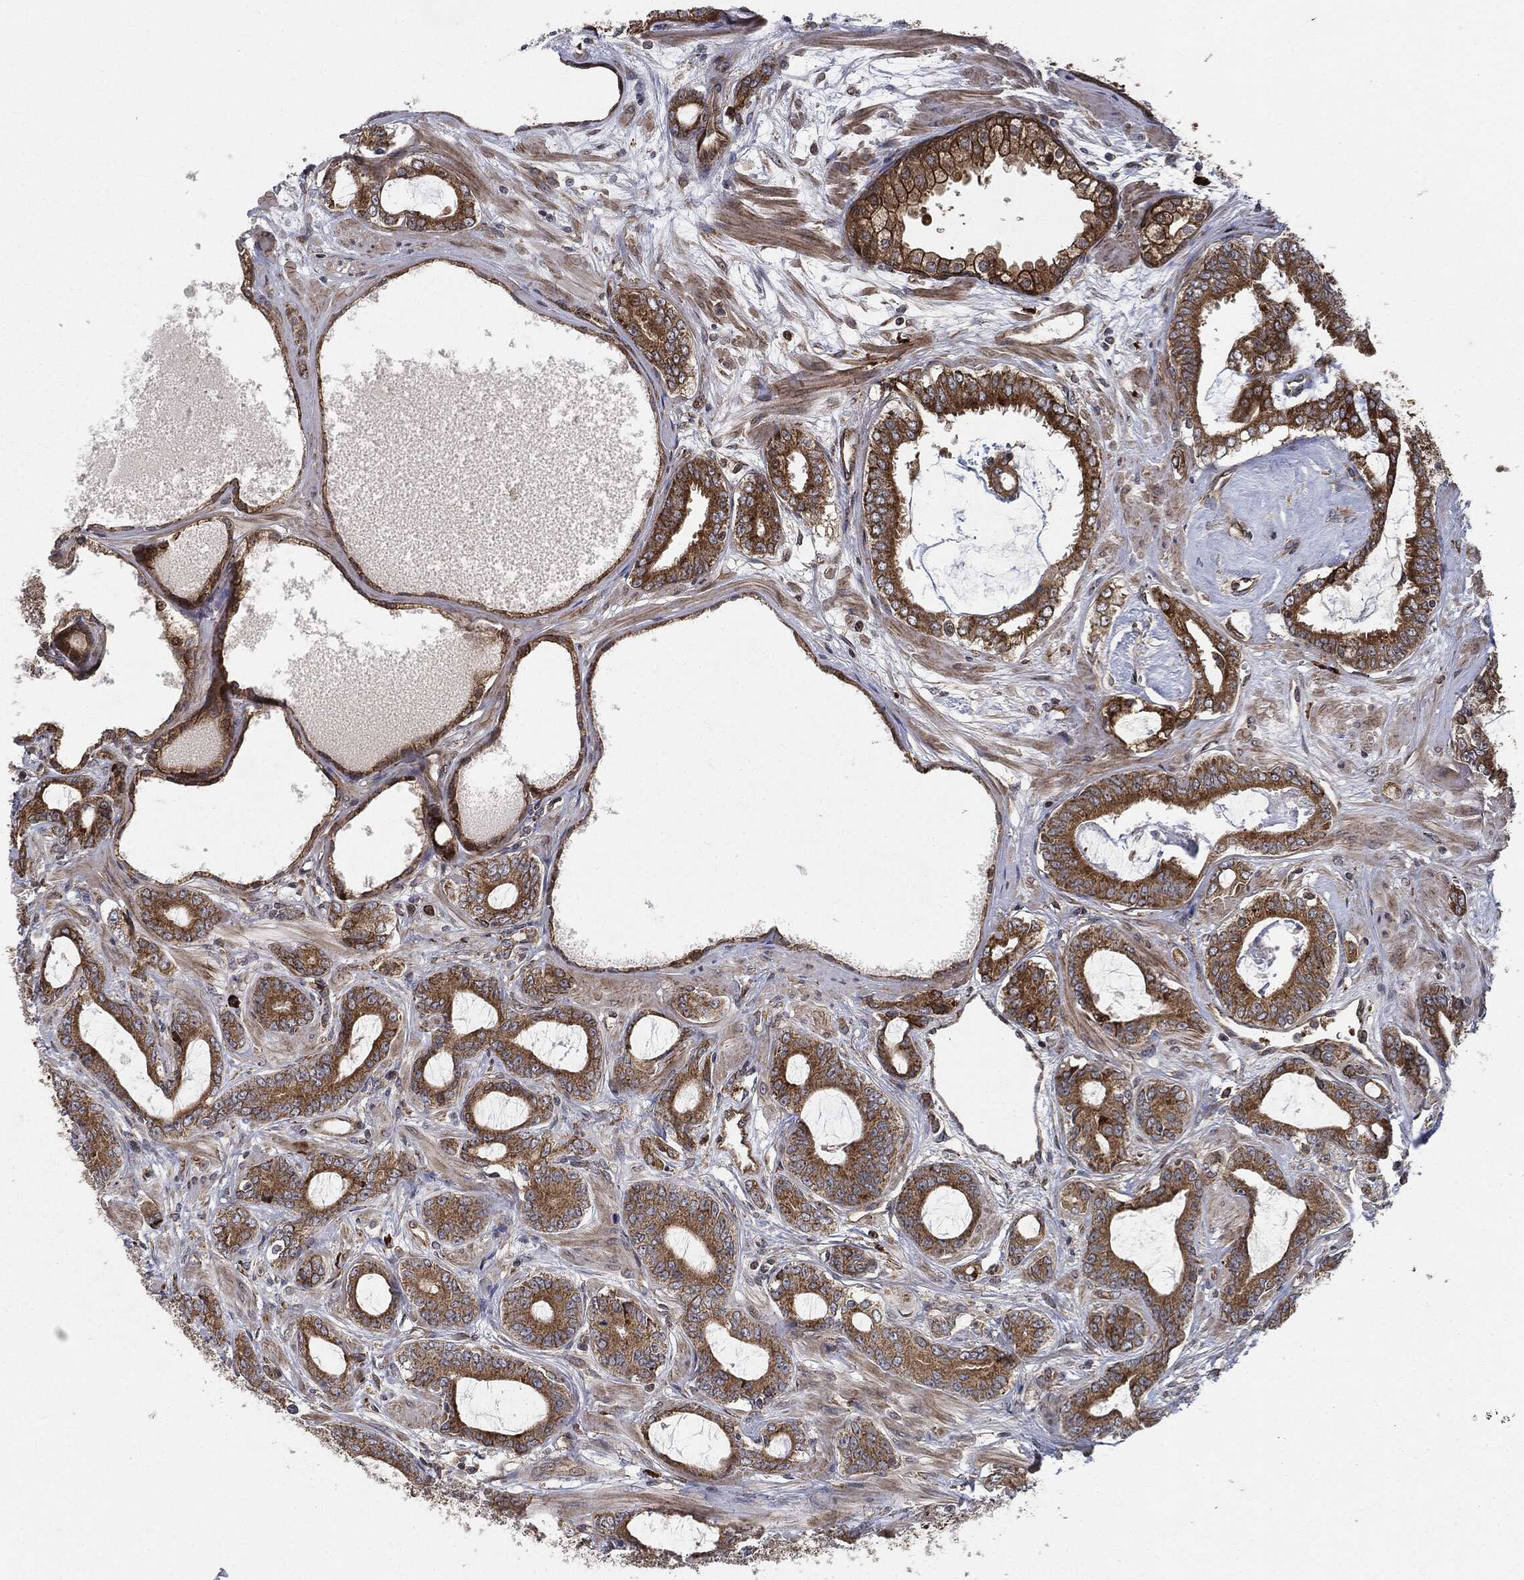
{"staining": {"intensity": "strong", "quantity": ">75%", "location": "cytoplasmic/membranous"}, "tissue": "prostate cancer", "cell_type": "Tumor cells", "image_type": "cancer", "snomed": [{"axis": "morphology", "description": "Adenocarcinoma, NOS"}, {"axis": "topography", "description": "Prostate"}], "caption": "IHC micrograph of prostate cancer stained for a protein (brown), which reveals high levels of strong cytoplasmic/membranous staining in about >75% of tumor cells.", "gene": "CYLD", "patient": {"sex": "male", "age": 55}}